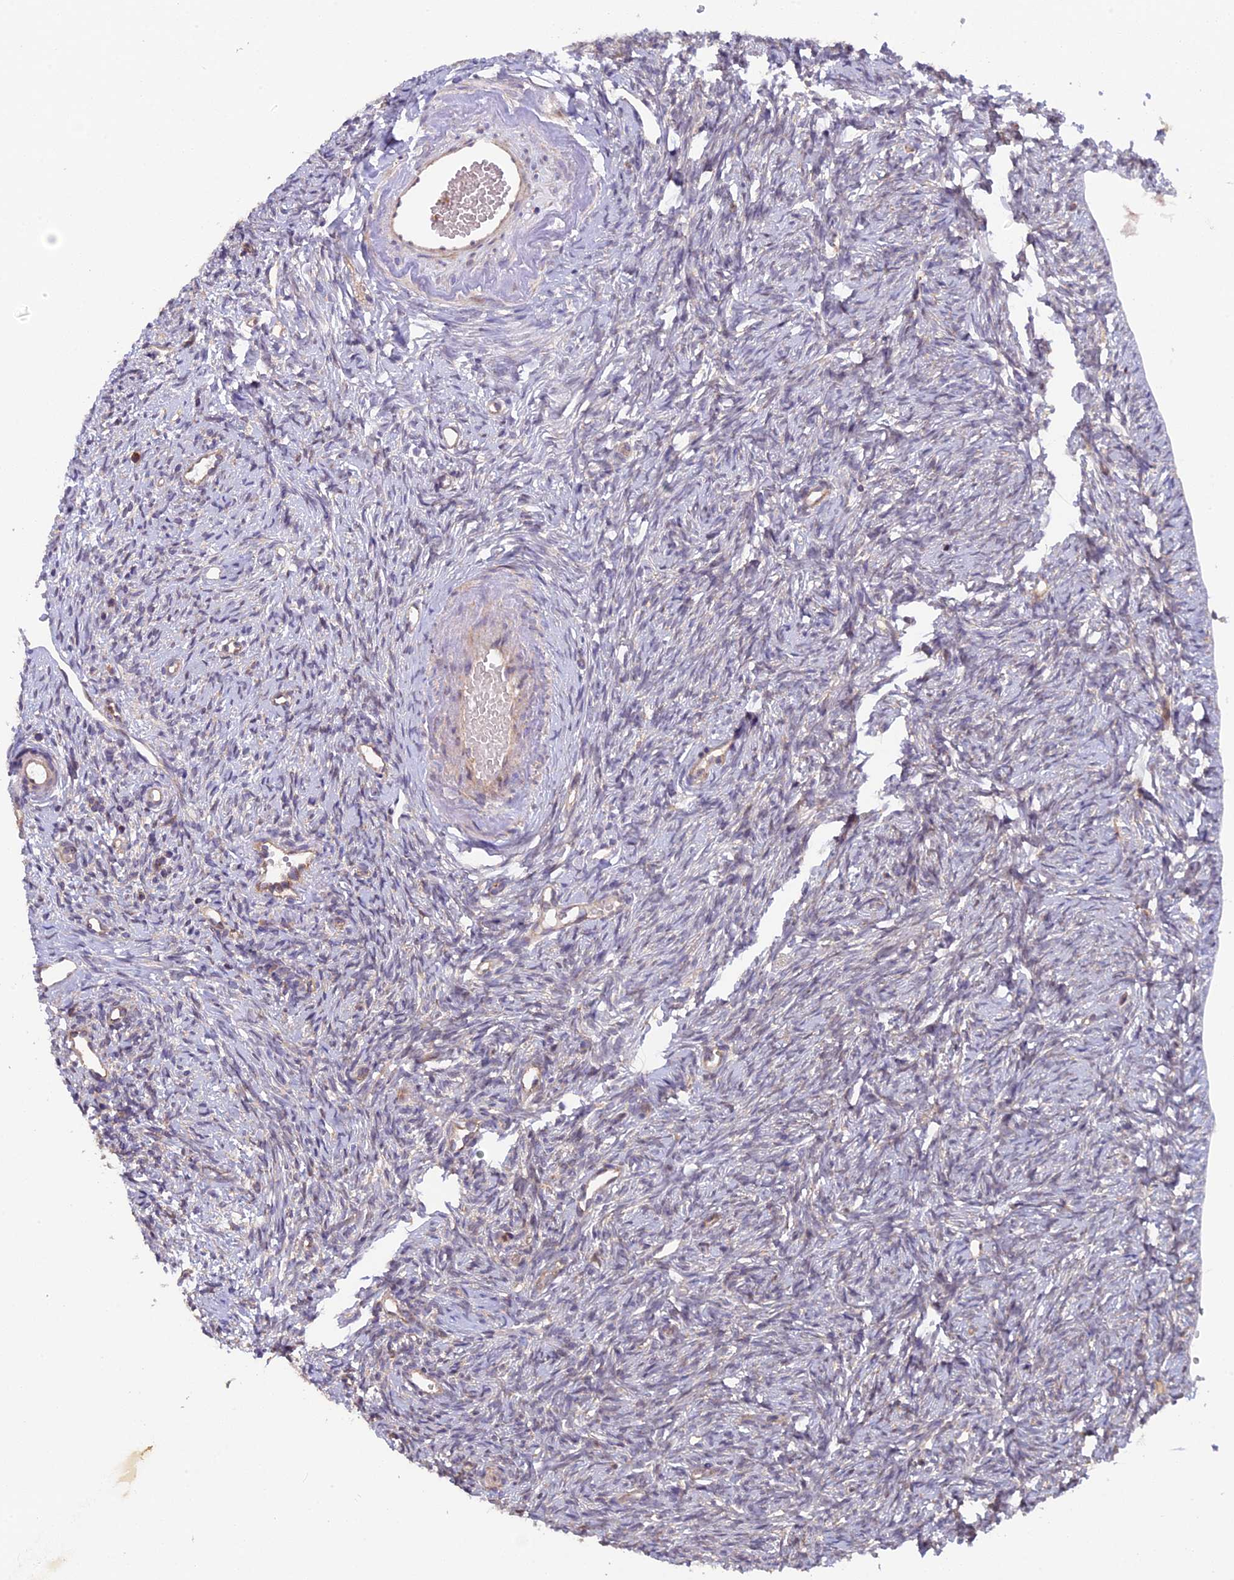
{"staining": {"intensity": "strong", "quantity": ">75%", "location": "cytoplasmic/membranous"}, "tissue": "ovary", "cell_type": "Follicle cells", "image_type": "normal", "snomed": [{"axis": "morphology", "description": "Normal tissue, NOS"}, {"axis": "topography", "description": "Ovary"}], "caption": "DAB (3,3'-diaminobenzidine) immunohistochemical staining of normal human ovary displays strong cytoplasmic/membranous protein staining in approximately >75% of follicle cells. The protein of interest is stained brown, and the nuclei are stained in blue (DAB (3,3'-diaminobenzidine) IHC with brightfield microscopy, high magnification).", "gene": "FERMT1", "patient": {"sex": "female", "age": 51}}